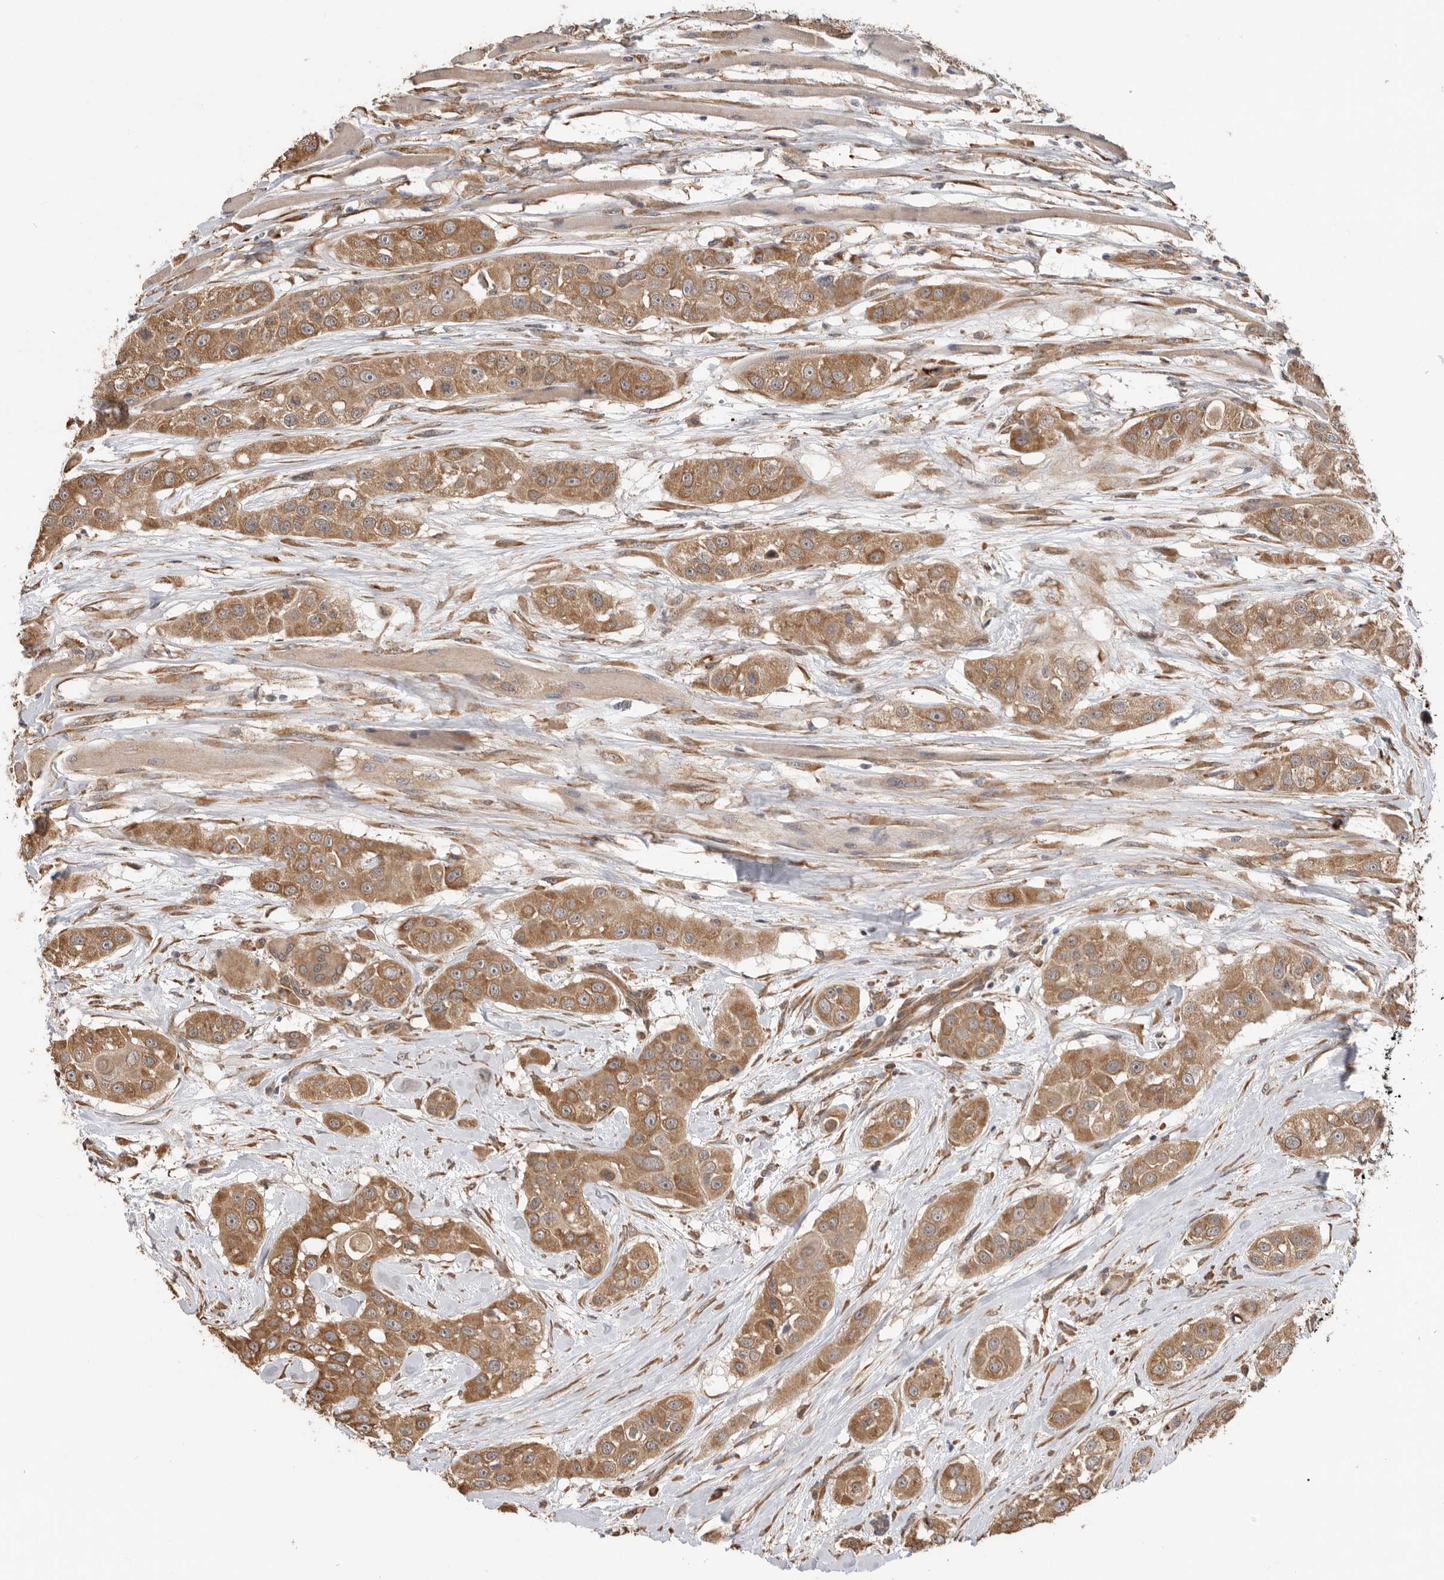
{"staining": {"intensity": "moderate", "quantity": ">75%", "location": "cytoplasmic/membranous"}, "tissue": "head and neck cancer", "cell_type": "Tumor cells", "image_type": "cancer", "snomed": [{"axis": "morphology", "description": "Normal tissue, NOS"}, {"axis": "morphology", "description": "Squamous cell carcinoma, NOS"}, {"axis": "topography", "description": "Skeletal muscle"}, {"axis": "topography", "description": "Head-Neck"}], "caption": "High-magnification brightfield microscopy of head and neck squamous cell carcinoma stained with DAB (3,3'-diaminobenzidine) (brown) and counterstained with hematoxylin (blue). tumor cells exhibit moderate cytoplasmic/membranous expression is seen in about>75% of cells. (IHC, brightfield microscopy, high magnification).", "gene": "CDC42BPB", "patient": {"sex": "male", "age": 51}}